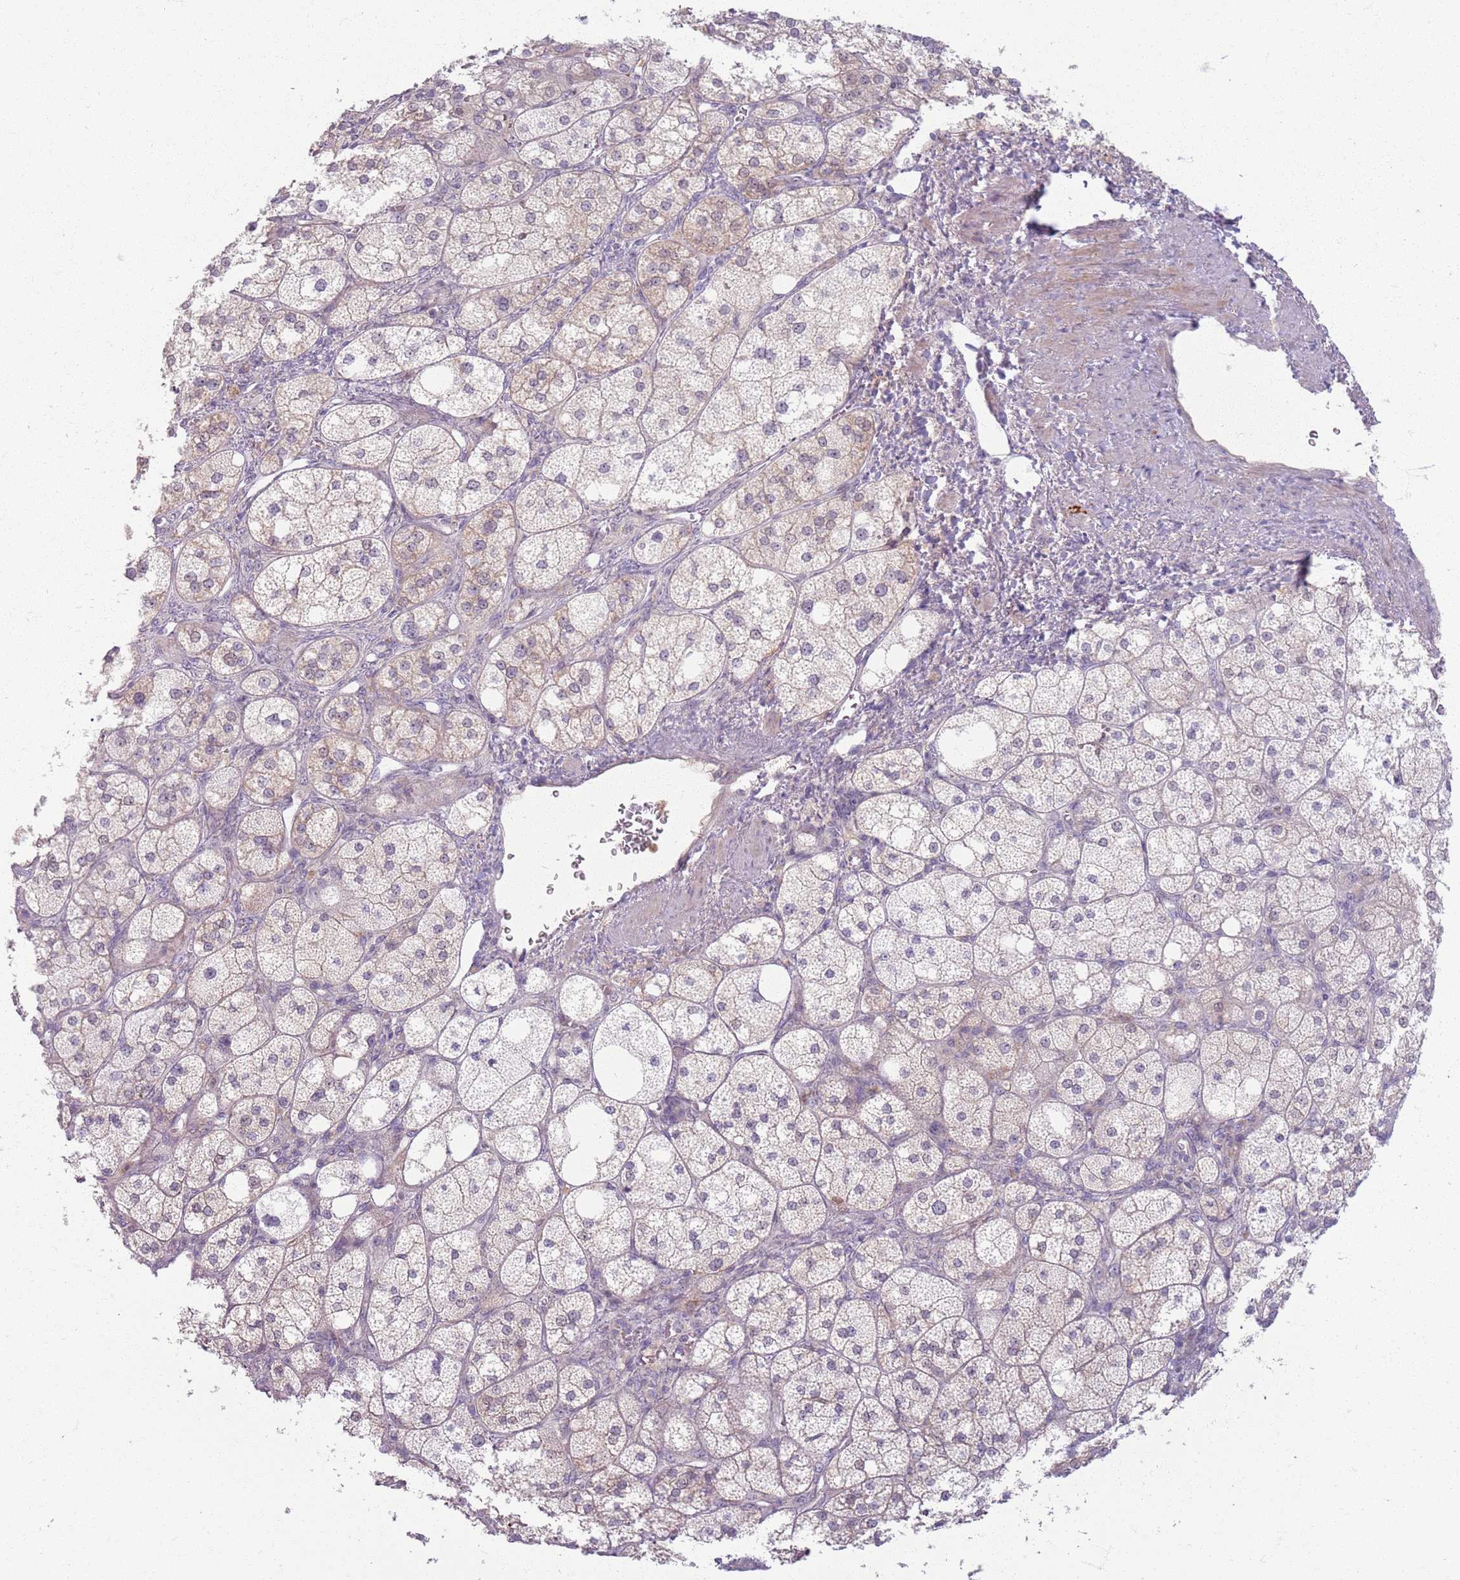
{"staining": {"intensity": "weak", "quantity": "<25%", "location": "cytoplasmic/membranous"}, "tissue": "adrenal gland", "cell_type": "Glandular cells", "image_type": "normal", "snomed": [{"axis": "morphology", "description": "Normal tissue, NOS"}, {"axis": "topography", "description": "Adrenal gland"}], "caption": "Histopathology image shows no significant protein staining in glandular cells of benign adrenal gland. (DAB IHC with hematoxylin counter stain).", "gene": "ZDHHC2", "patient": {"sex": "male", "age": 61}}